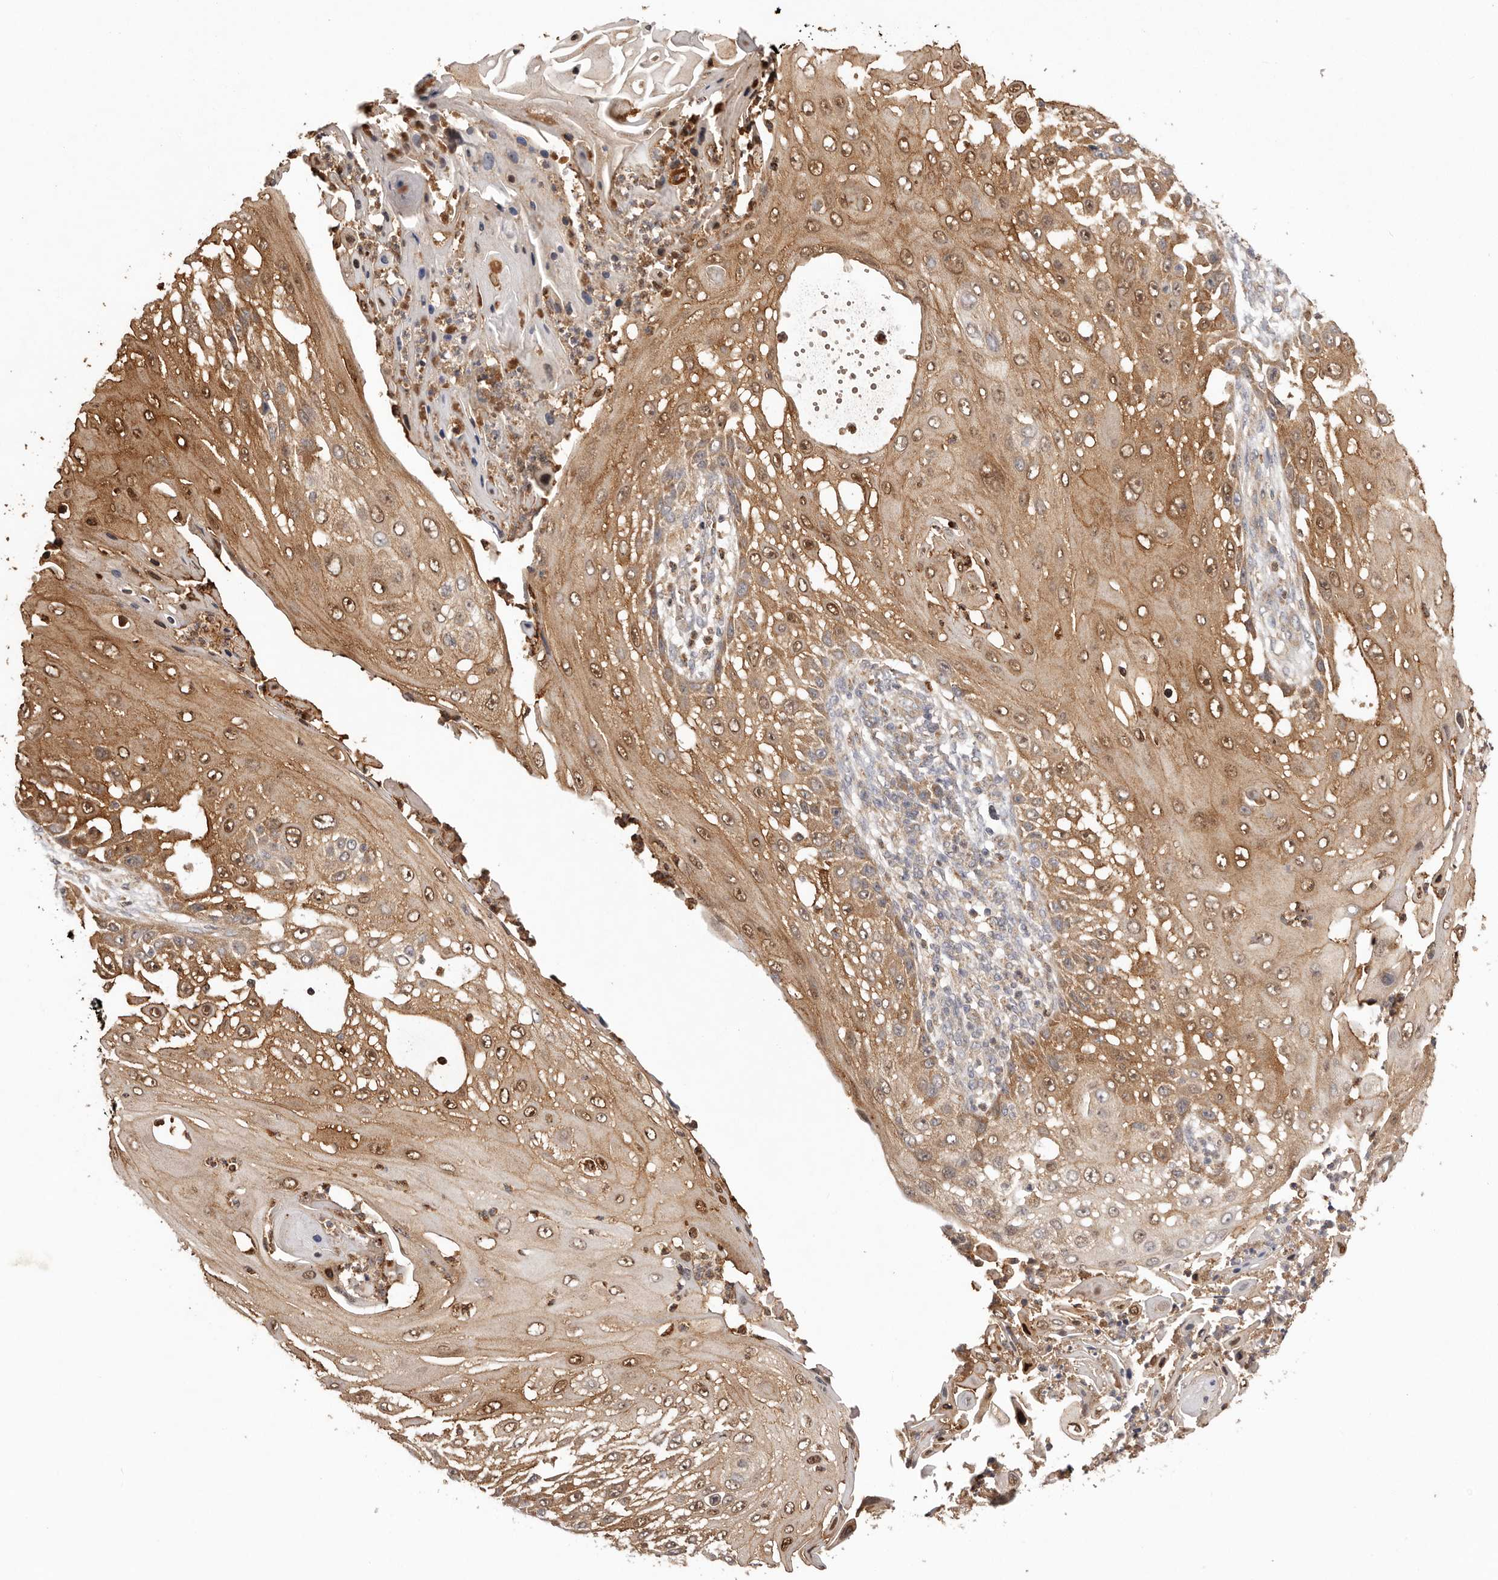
{"staining": {"intensity": "moderate", "quantity": ">75%", "location": "cytoplasmic/membranous,nuclear"}, "tissue": "skin cancer", "cell_type": "Tumor cells", "image_type": "cancer", "snomed": [{"axis": "morphology", "description": "Squamous cell carcinoma, NOS"}, {"axis": "topography", "description": "Skin"}], "caption": "Skin cancer was stained to show a protein in brown. There is medium levels of moderate cytoplasmic/membranous and nuclear expression in about >75% of tumor cells. The protein is stained brown, and the nuclei are stained in blue (DAB IHC with brightfield microscopy, high magnification).", "gene": "UBR2", "patient": {"sex": "female", "age": 44}}